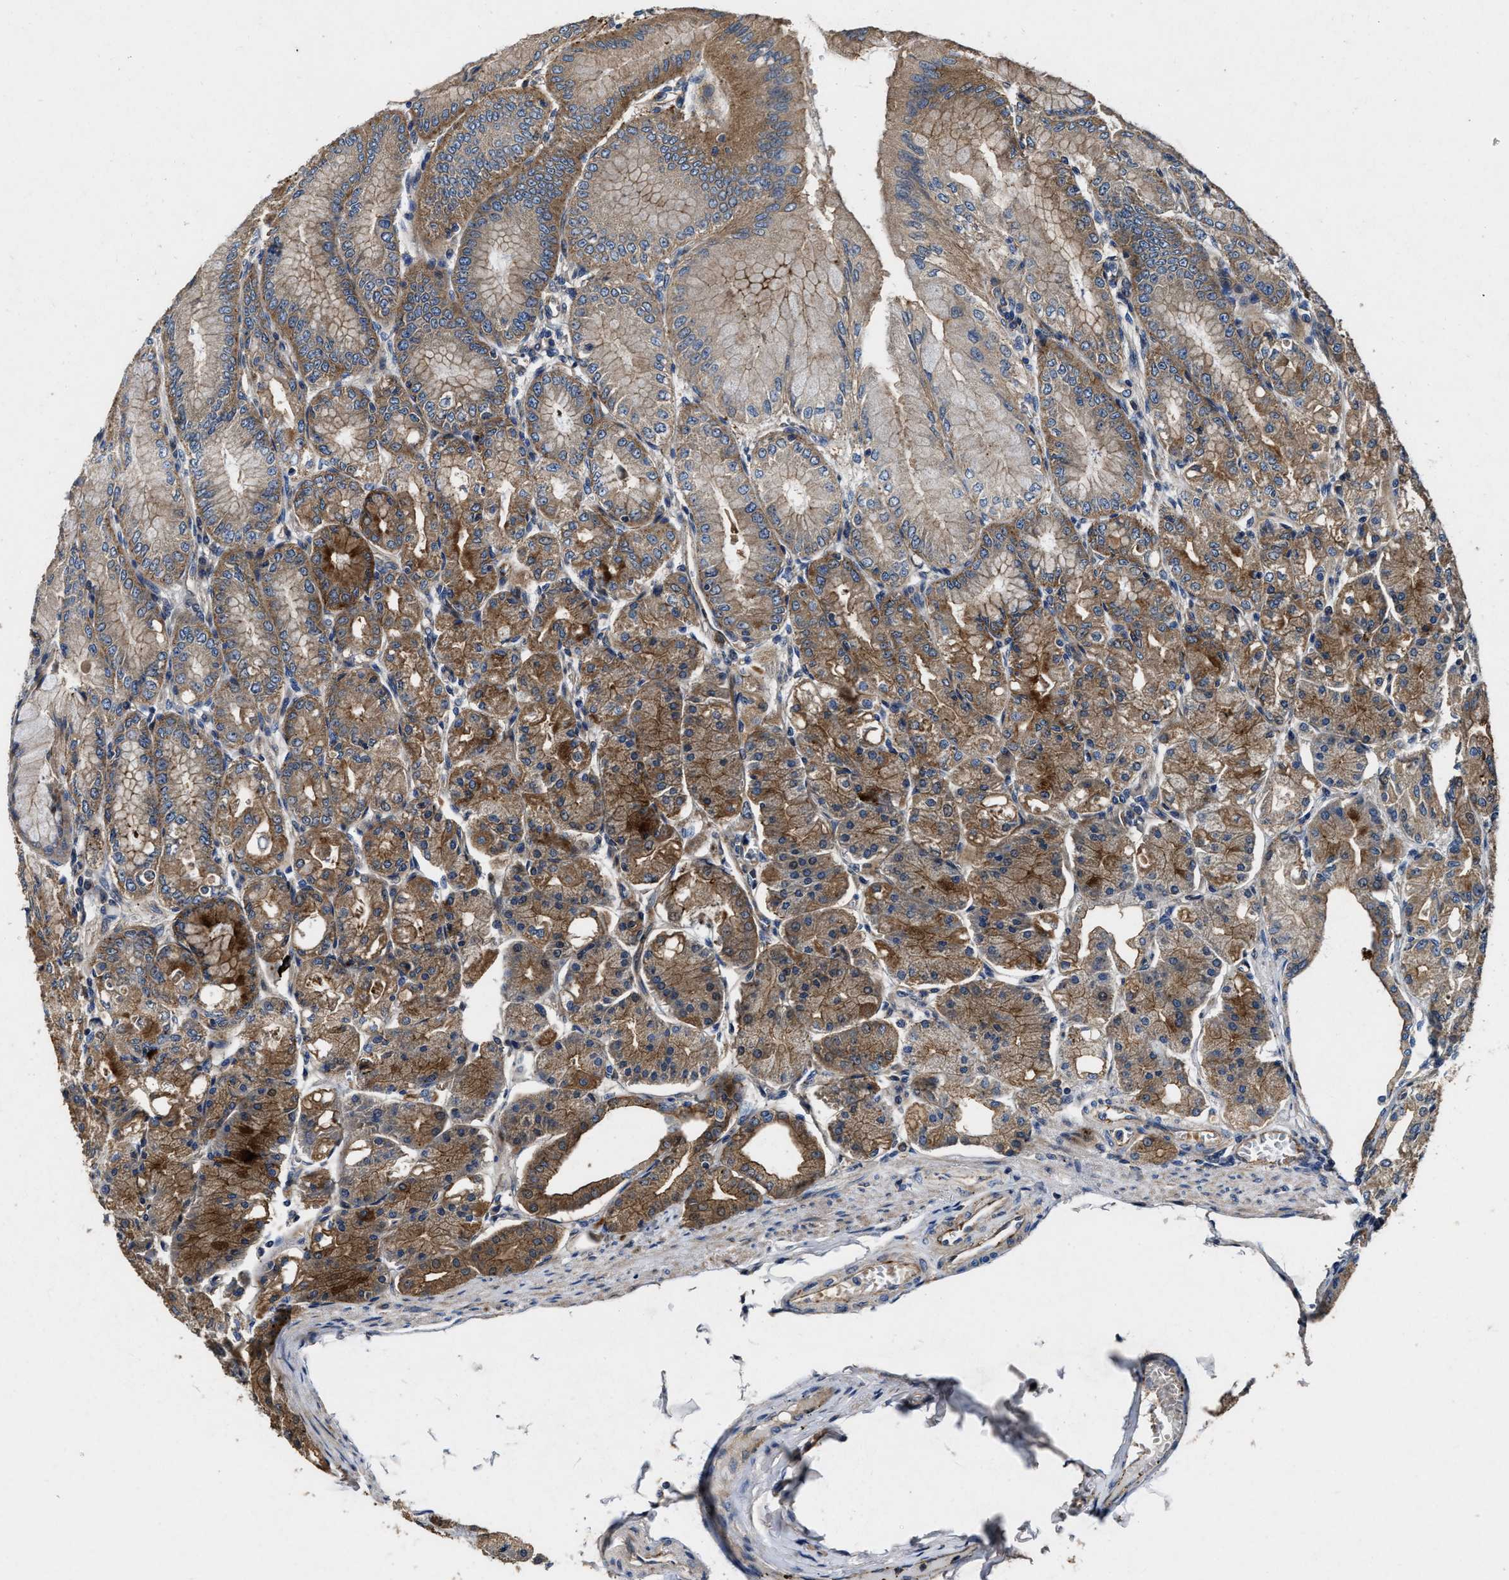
{"staining": {"intensity": "strong", "quantity": ">75%", "location": "cytoplasmic/membranous"}, "tissue": "stomach", "cell_type": "Glandular cells", "image_type": "normal", "snomed": [{"axis": "morphology", "description": "Normal tissue, NOS"}, {"axis": "topography", "description": "Stomach, lower"}], "caption": "This photomicrograph exhibits immunohistochemistry (IHC) staining of normal human stomach, with high strong cytoplasmic/membranous expression in approximately >75% of glandular cells.", "gene": "PTAR1", "patient": {"sex": "male", "age": 71}}